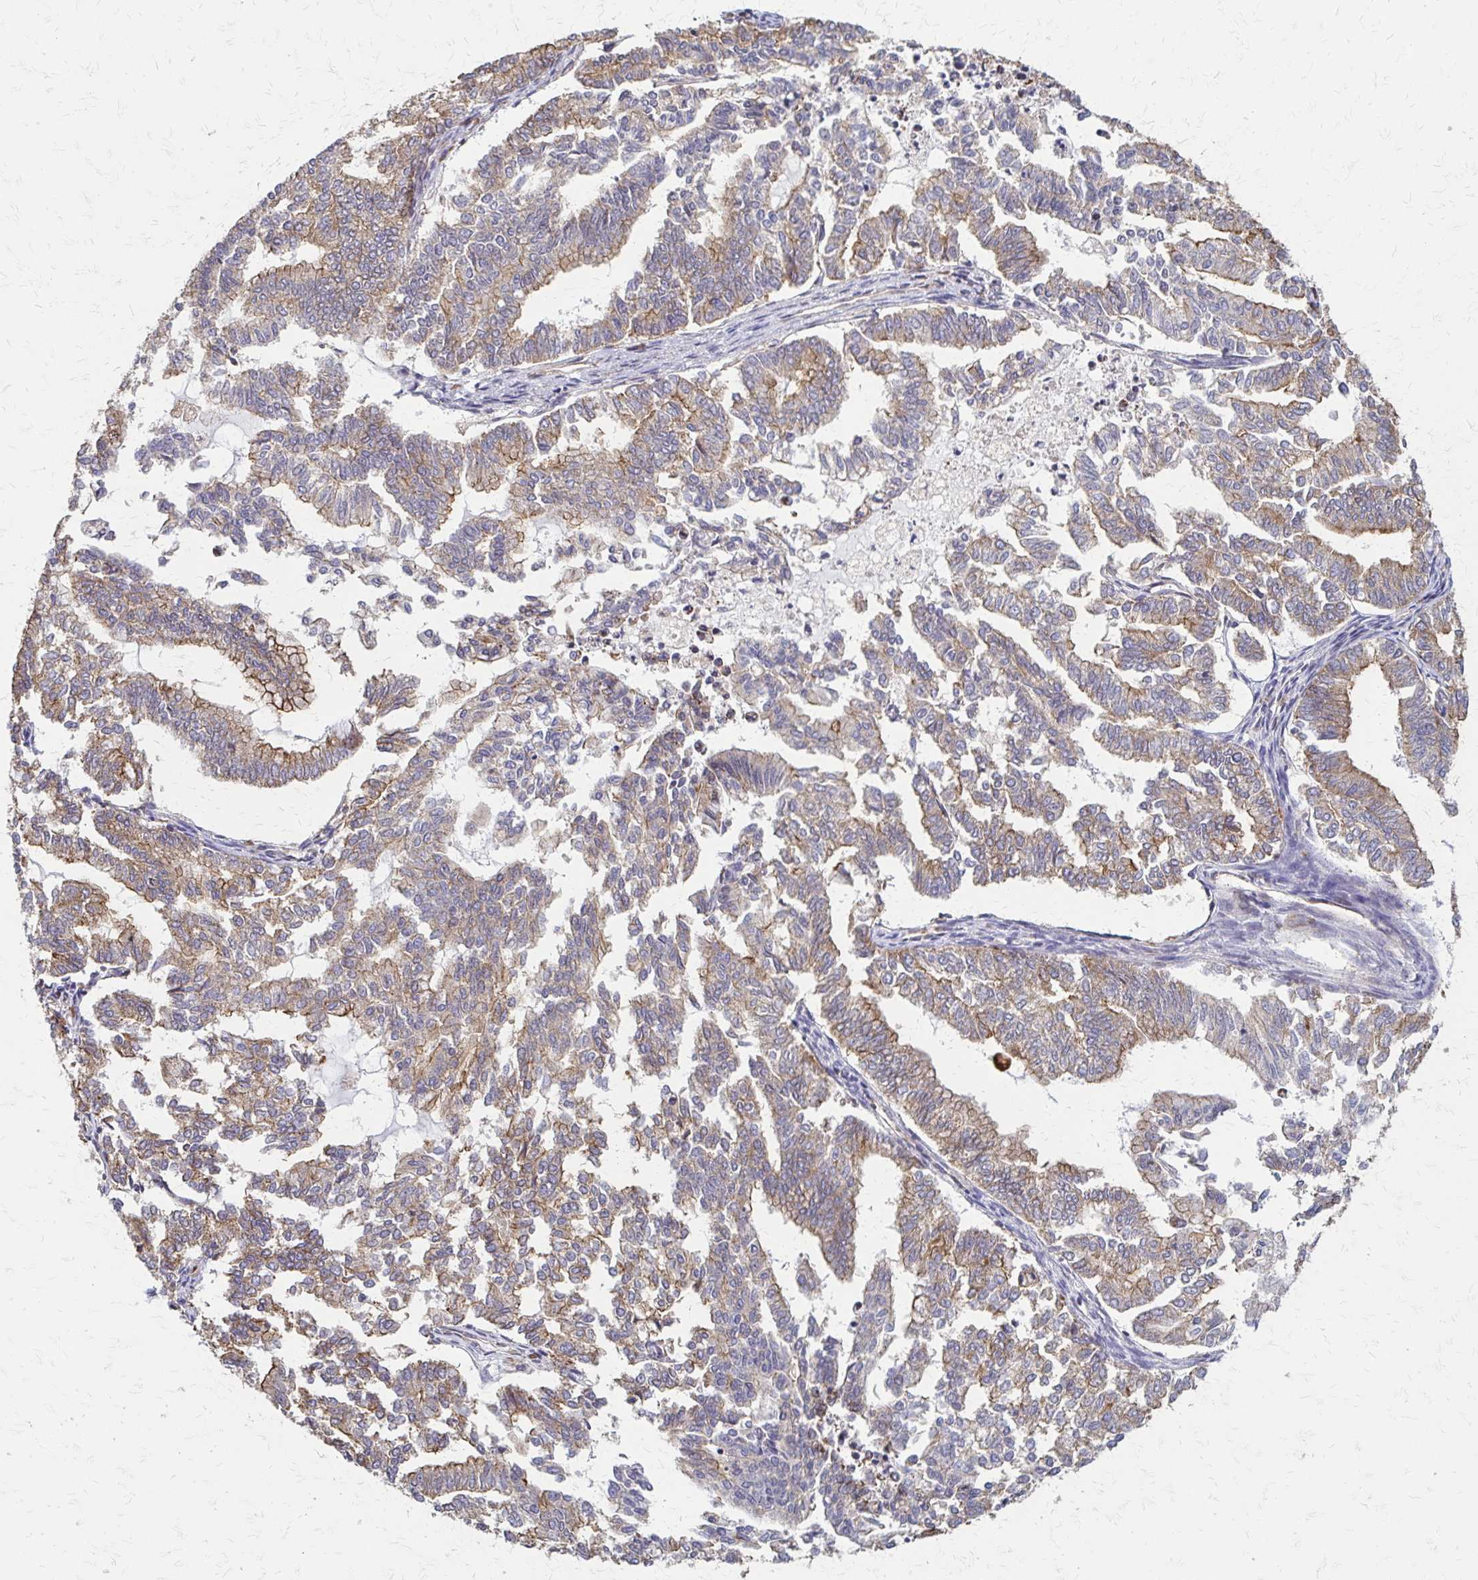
{"staining": {"intensity": "moderate", "quantity": "25%-75%", "location": "cytoplasmic/membranous"}, "tissue": "endometrial cancer", "cell_type": "Tumor cells", "image_type": "cancer", "snomed": [{"axis": "morphology", "description": "Adenocarcinoma, NOS"}, {"axis": "topography", "description": "Endometrium"}], "caption": "This photomicrograph displays adenocarcinoma (endometrial) stained with IHC to label a protein in brown. The cytoplasmic/membranous of tumor cells show moderate positivity for the protein. Nuclei are counter-stained blue.", "gene": "EEF2", "patient": {"sex": "female", "age": 79}}